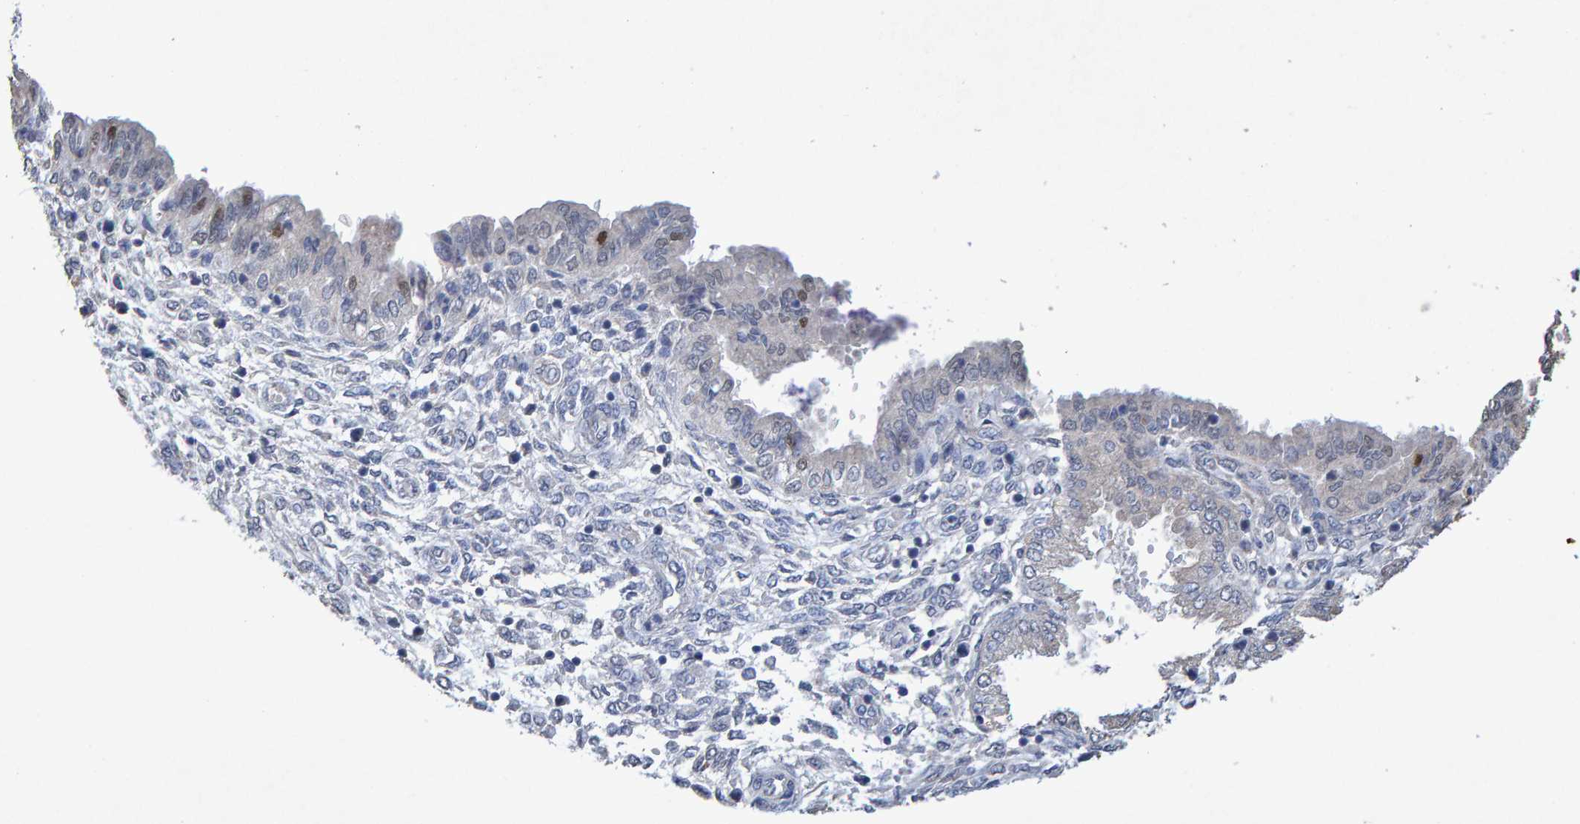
{"staining": {"intensity": "negative", "quantity": "none", "location": "none"}, "tissue": "endometrium", "cell_type": "Cells in endometrial stroma", "image_type": "normal", "snomed": [{"axis": "morphology", "description": "Normal tissue, NOS"}, {"axis": "topography", "description": "Endometrium"}], "caption": "Cells in endometrial stroma are negative for brown protein staining in benign endometrium. (Immunohistochemistry, brightfield microscopy, high magnification).", "gene": "CTH", "patient": {"sex": "female", "age": 33}}